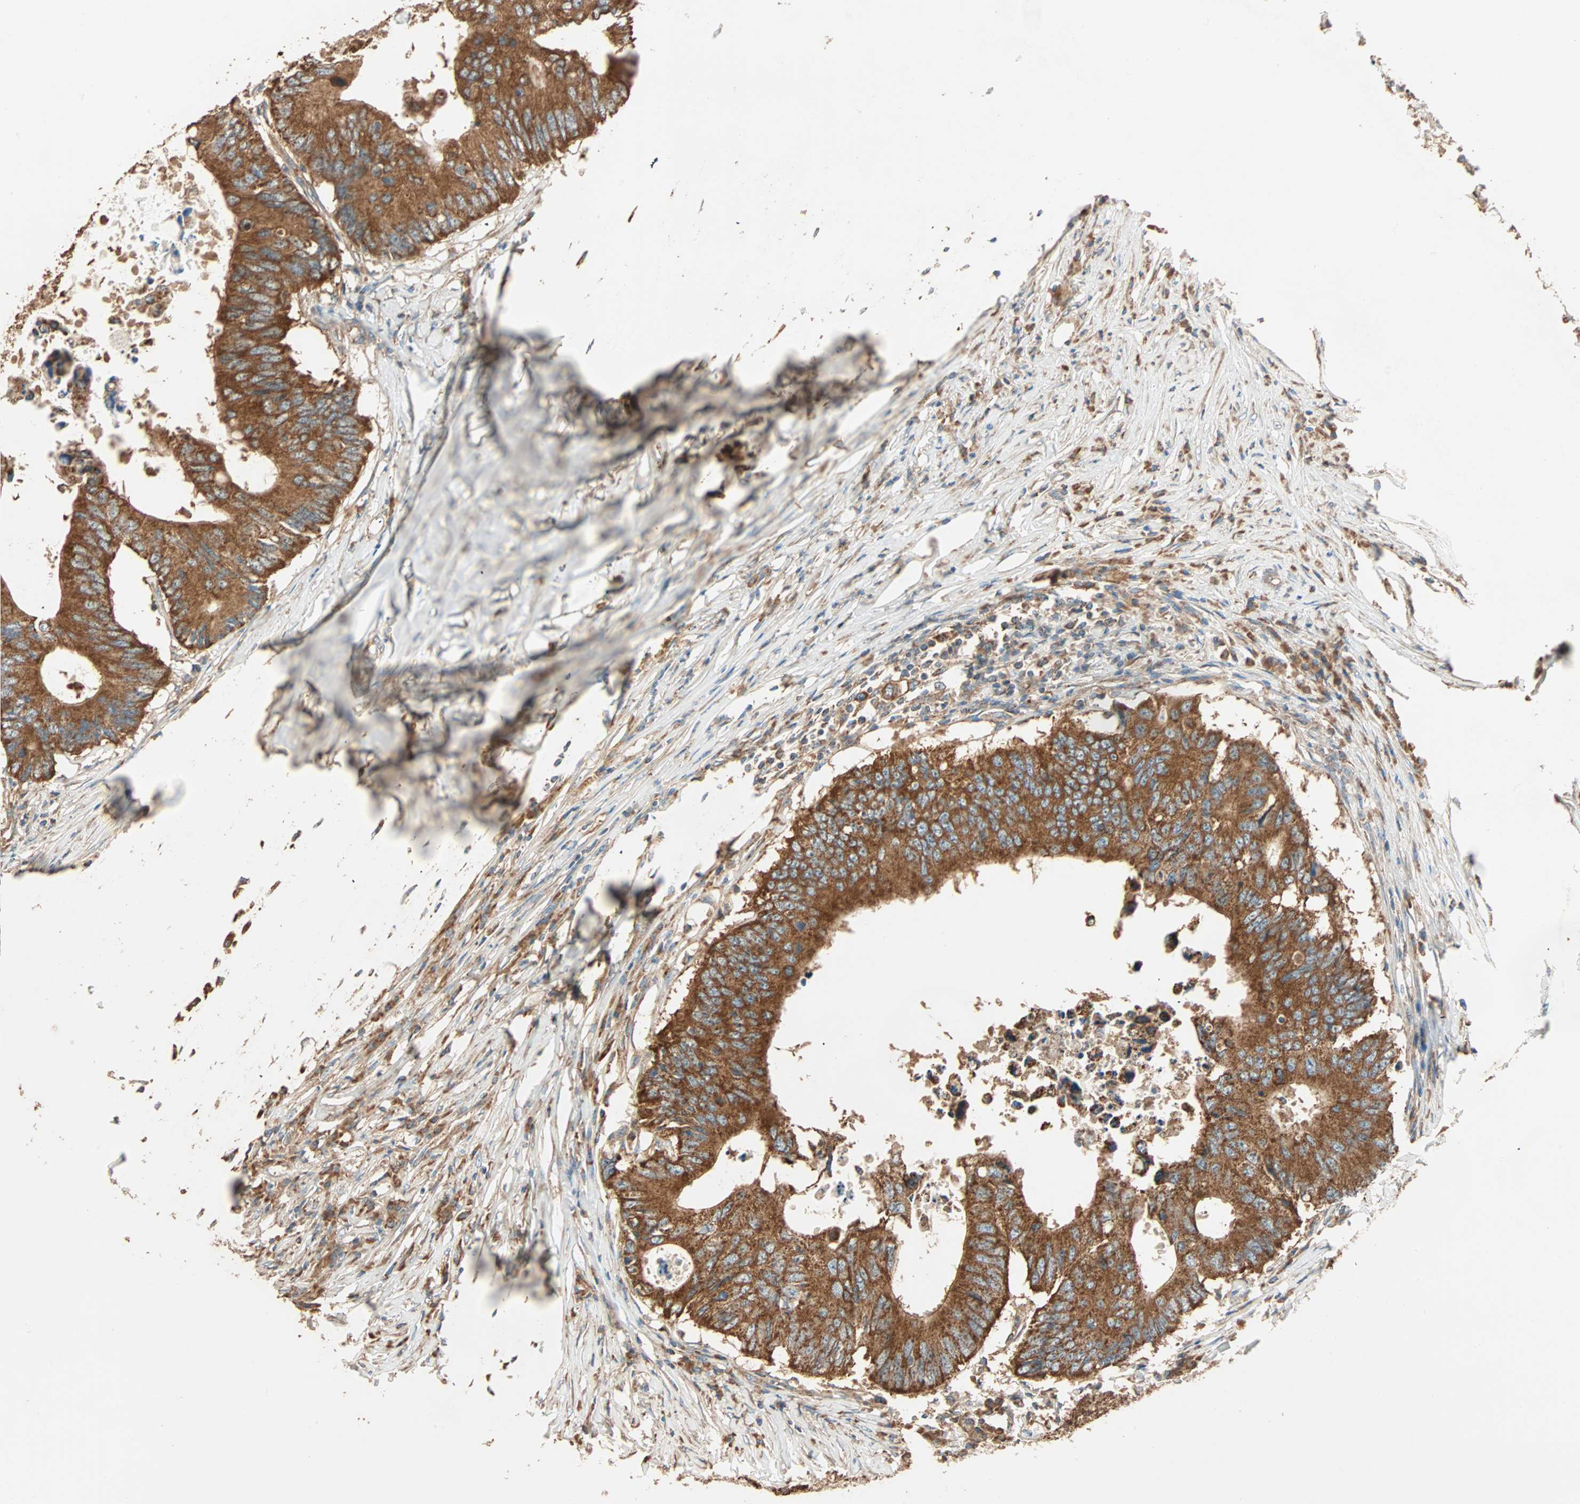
{"staining": {"intensity": "strong", "quantity": ">75%", "location": "cytoplasmic/membranous"}, "tissue": "colorectal cancer", "cell_type": "Tumor cells", "image_type": "cancer", "snomed": [{"axis": "morphology", "description": "Adenocarcinoma, NOS"}, {"axis": "topography", "description": "Colon"}], "caption": "This is a micrograph of IHC staining of colorectal adenocarcinoma, which shows strong staining in the cytoplasmic/membranous of tumor cells.", "gene": "EIF4G2", "patient": {"sex": "male", "age": 71}}